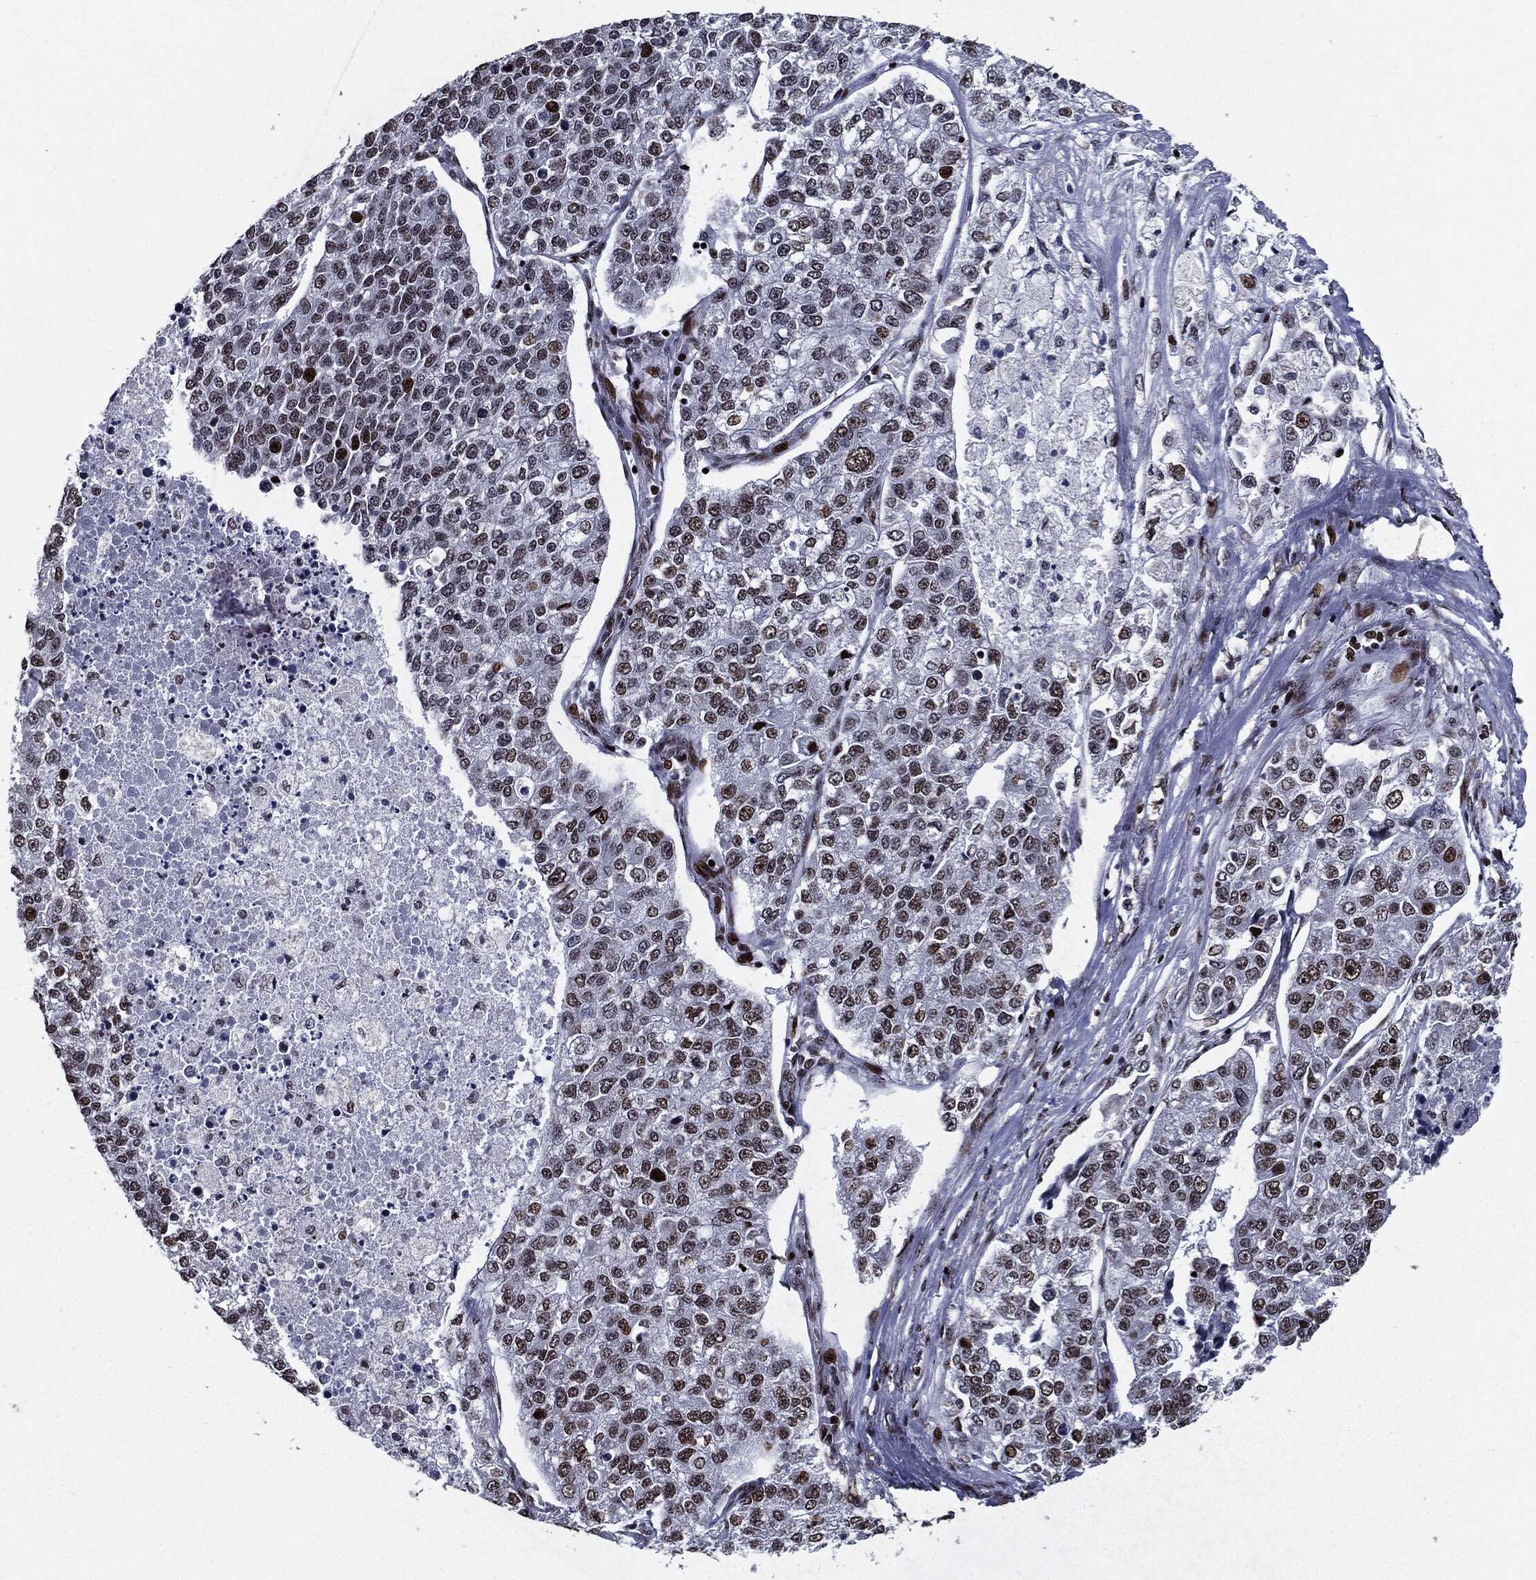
{"staining": {"intensity": "moderate", "quantity": "<25%", "location": "nuclear"}, "tissue": "lung cancer", "cell_type": "Tumor cells", "image_type": "cancer", "snomed": [{"axis": "morphology", "description": "Adenocarcinoma, NOS"}, {"axis": "topography", "description": "Lung"}], "caption": "A brown stain shows moderate nuclear staining of a protein in human lung adenocarcinoma tumor cells.", "gene": "ZFP91", "patient": {"sex": "male", "age": 49}}